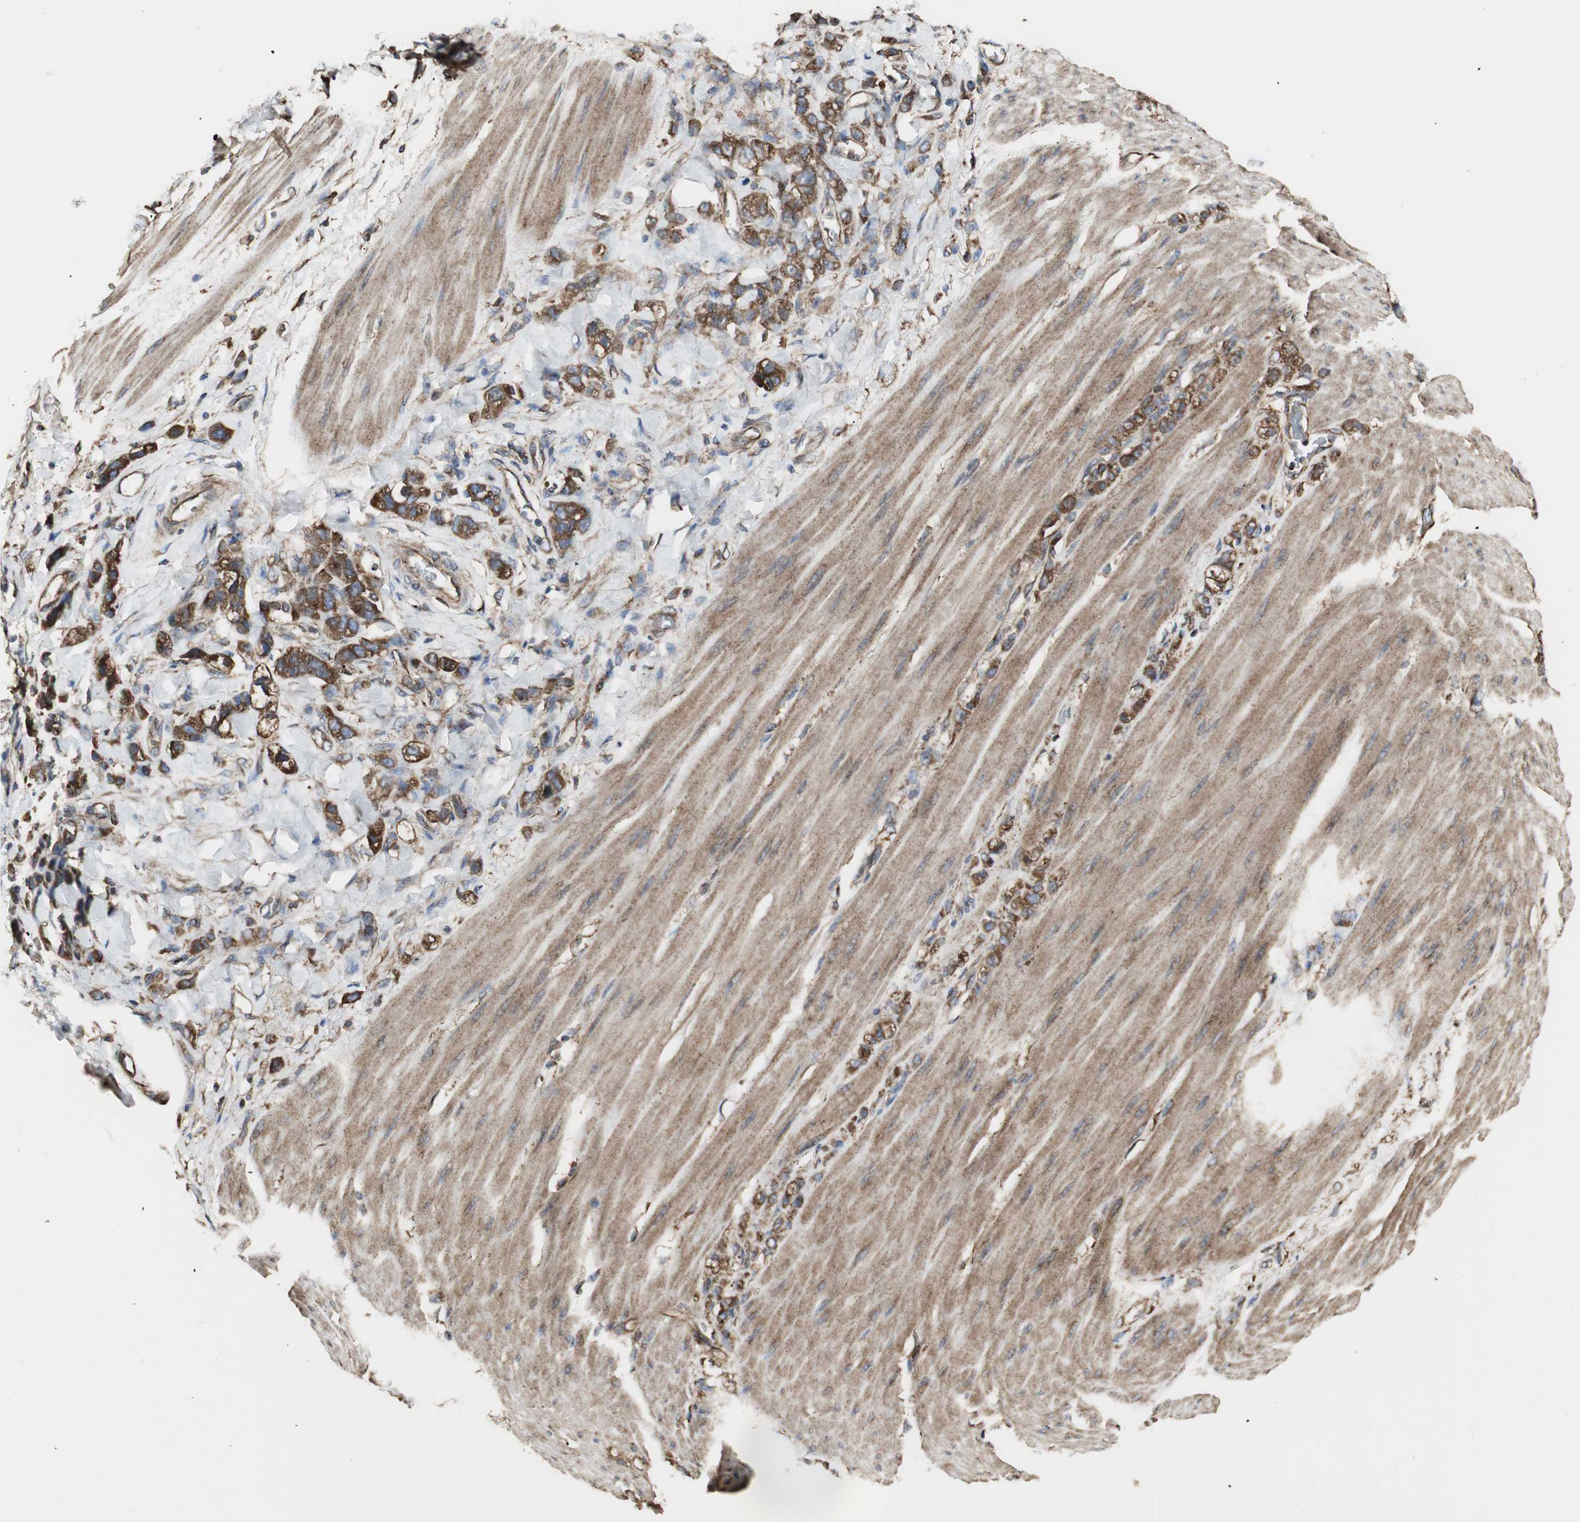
{"staining": {"intensity": "strong", "quantity": ">75%", "location": "cytoplasmic/membranous"}, "tissue": "stomach cancer", "cell_type": "Tumor cells", "image_type": "cancer", "snomed": [{"axis": "morphology", "description": "Adenocarcinoma, NOS"}, {"axis": "topography", "description": "Stomach"}], "caption": "Stomach cancer stained for a protein reveals strong cytoplasmic/membranous positivity in tumor cells. (DAB = brown stain, brightfield microscopy at high magnification).", "gene": "H6PD", "patient": {"sex": "male", "age": 82}}